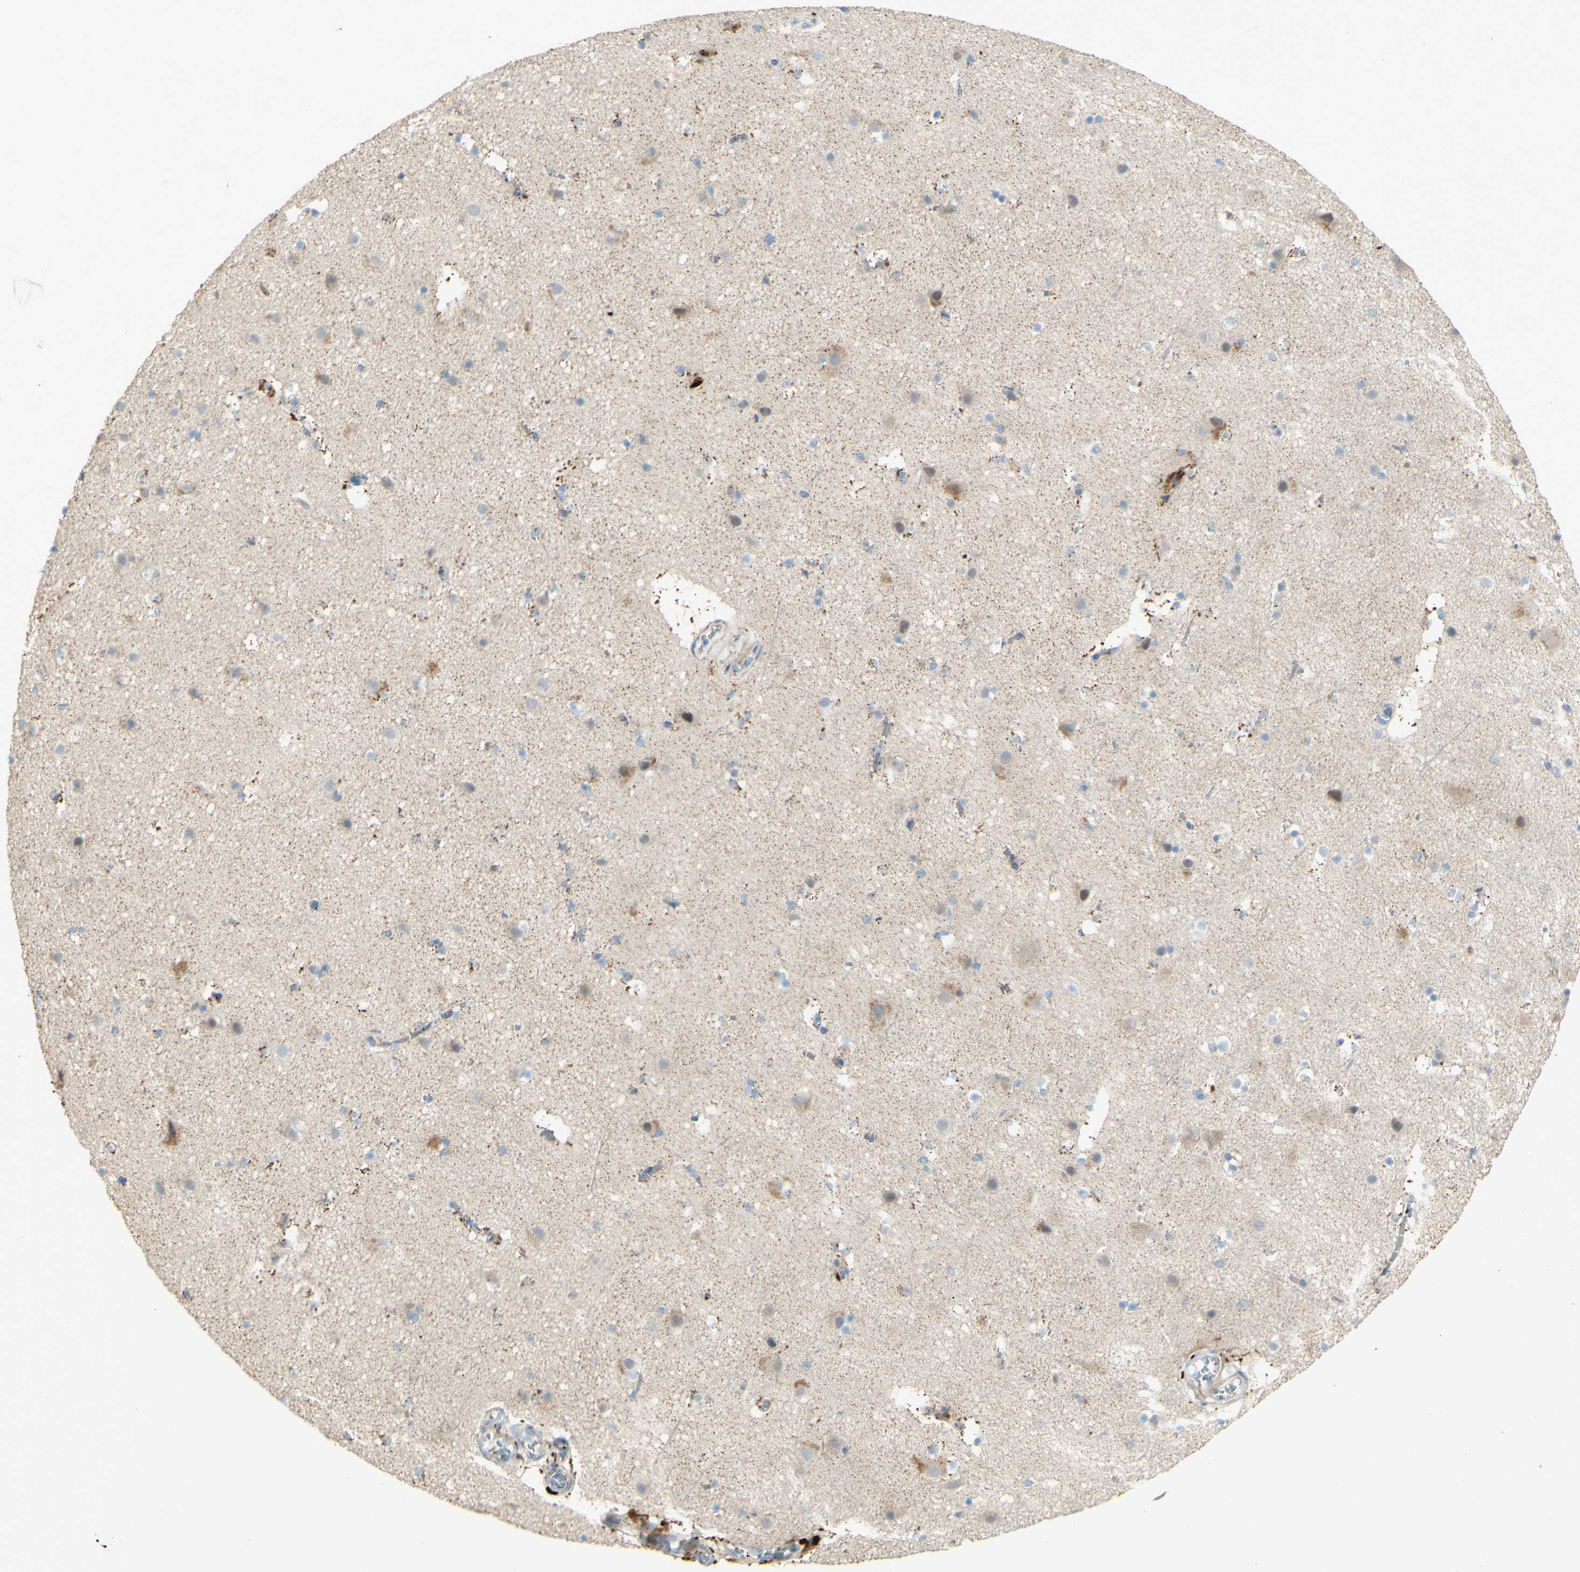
{"staining": {"intensity": "negative", "quantity": "none", "location": "none"}, "tissue": "cerebral cortex", "cell_type": "Endothelial cells", "image_type": "normal", "snomed": [{"axis": "morphology", "description": "Normal tissue, NOS"}, {"axis": "topography", "description": "Cerebral cortex"}], "caption": "A histopathology image of human cerebral cortex is negative for staining in endothelial cells. The staining is performed using DAB brown chromogen with nuclei counter-stained in using hematoxylin.", "gene": "GAN", "patient": {"sex": "male", "age": 45}}